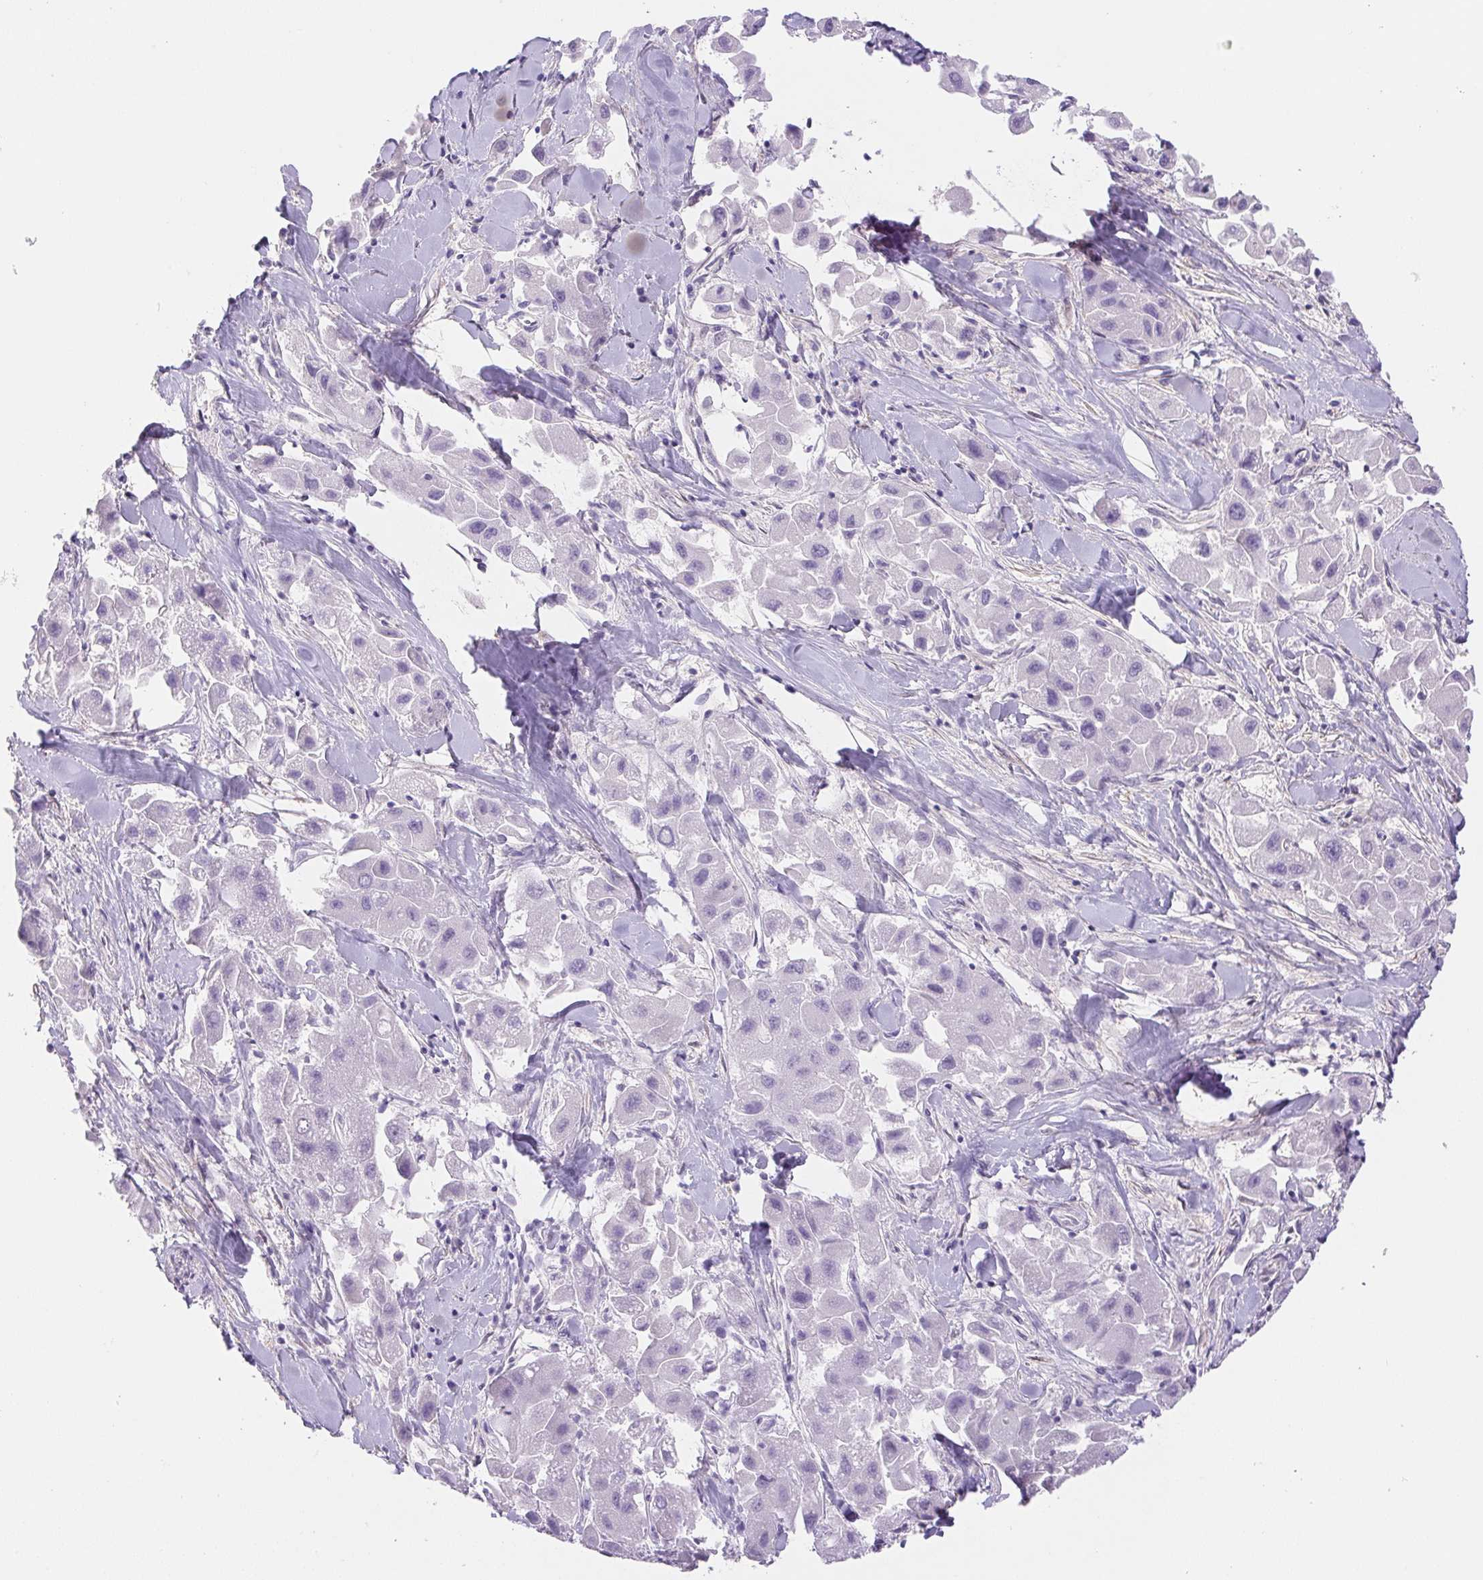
{"staining": {"intensity": "negative", "quantity": "none", "location": "none"}, "tissue": "liver cancer", "cell_type": "Tumor cells", "image_type": "cancer", "snomed": [{"axis": "morphology", "description": "Carcinoma, Hepatocellular, NOS"}, {"axis": "topography", "description": "Liver"}], "caption": "Liver hepatocellular carcinoma stained for a protein using immunohistochemistry (IHC) shows no expression tumor cells.", "gene": "PNLIP", "patient": {"sex": "male", "age": 24}}